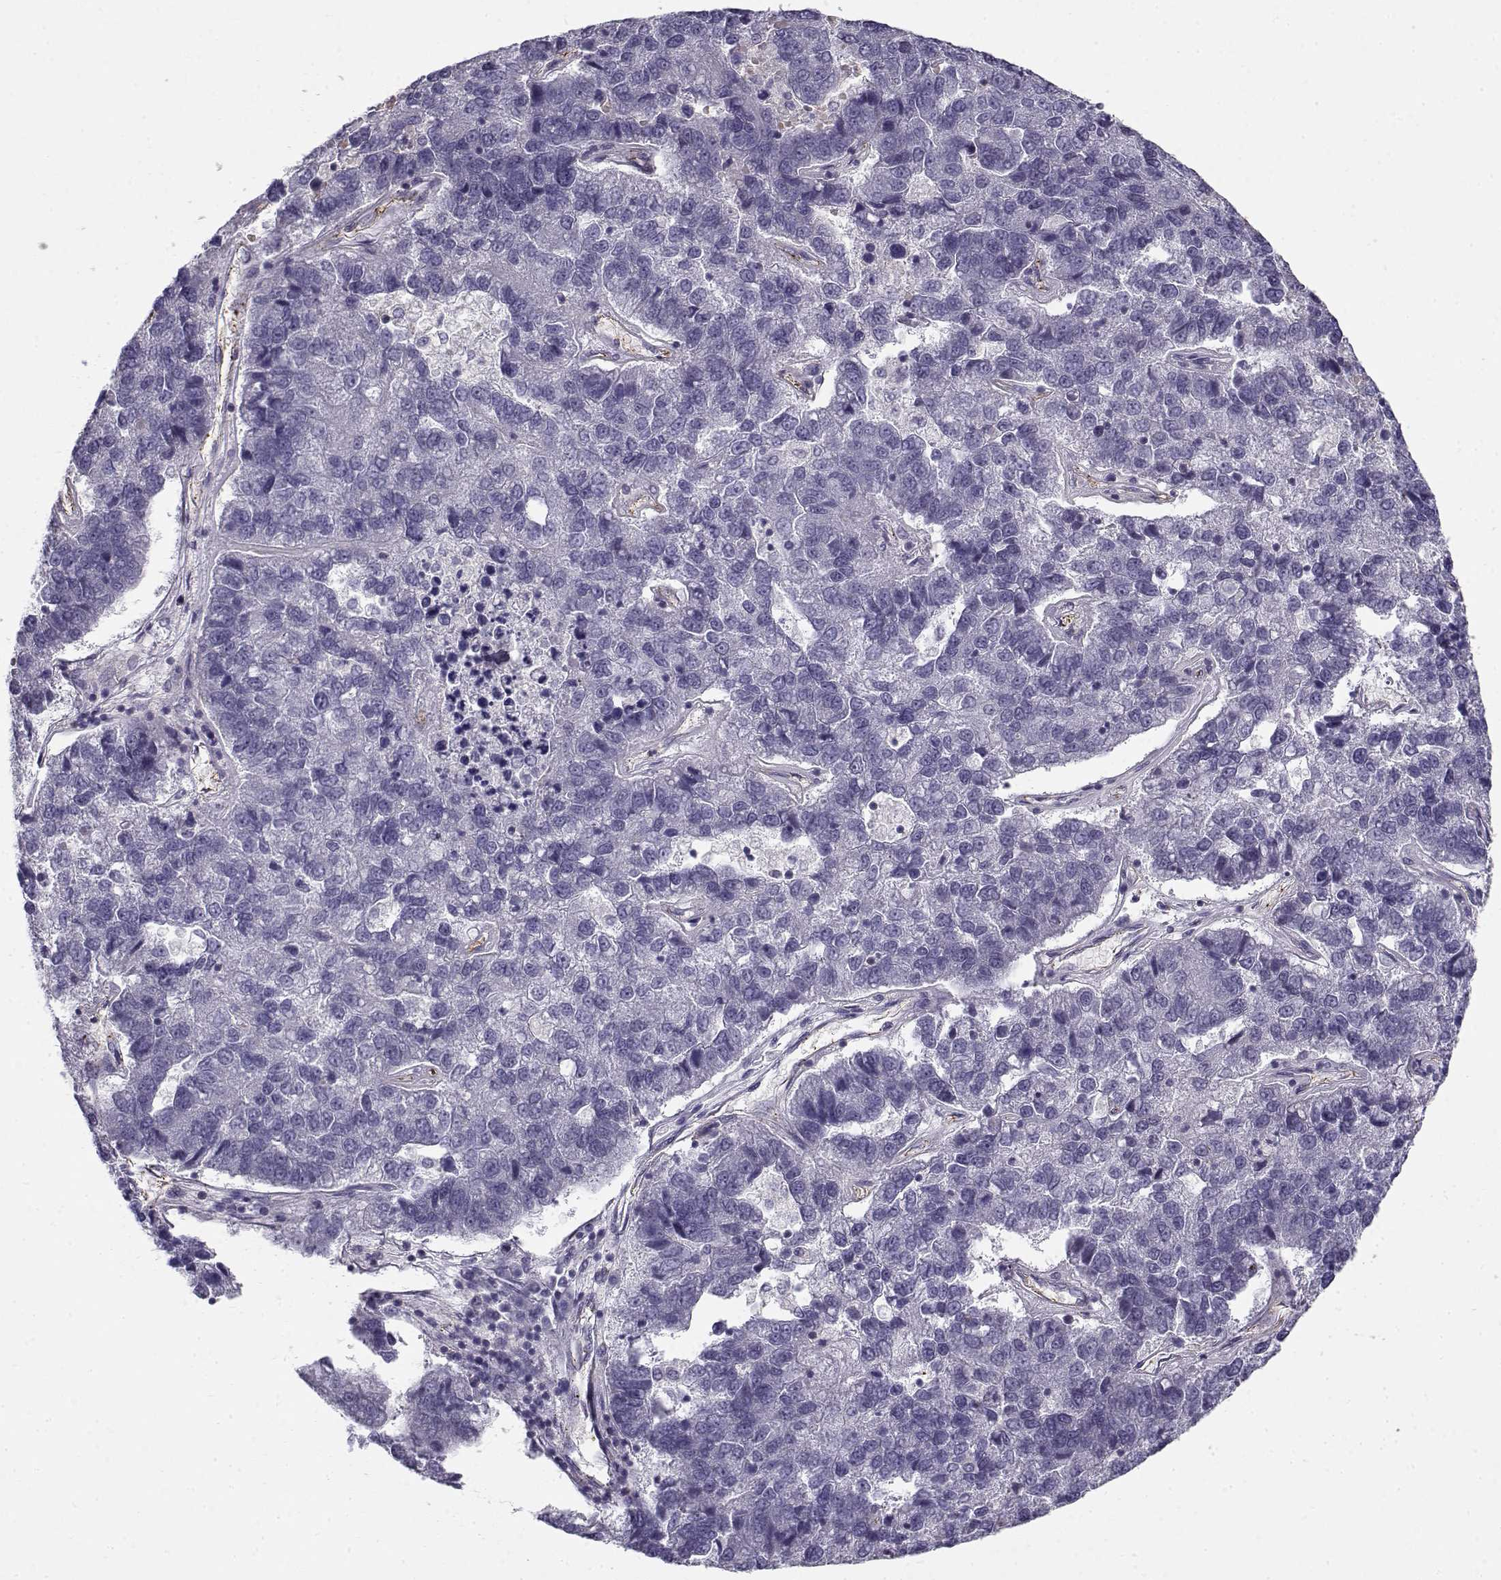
{"staining": {"intensity": "negative", "quantity": "none", "location": "none"}, "tissue": "pancreatic cancer", "cell_type": "Tumor cells", "image_type": "cancer", "snomed": [{"axis": "morphology", "description": "Adenocarcinoma, NOS"}, {"axis": "topography", "description": "Pancreas"}], "caption": "There is no significant expression in tumor cells of pancreatic adenocarcinoma.", "gene": "MYO1A", "patient": {"sex": "female", "age": 61}}